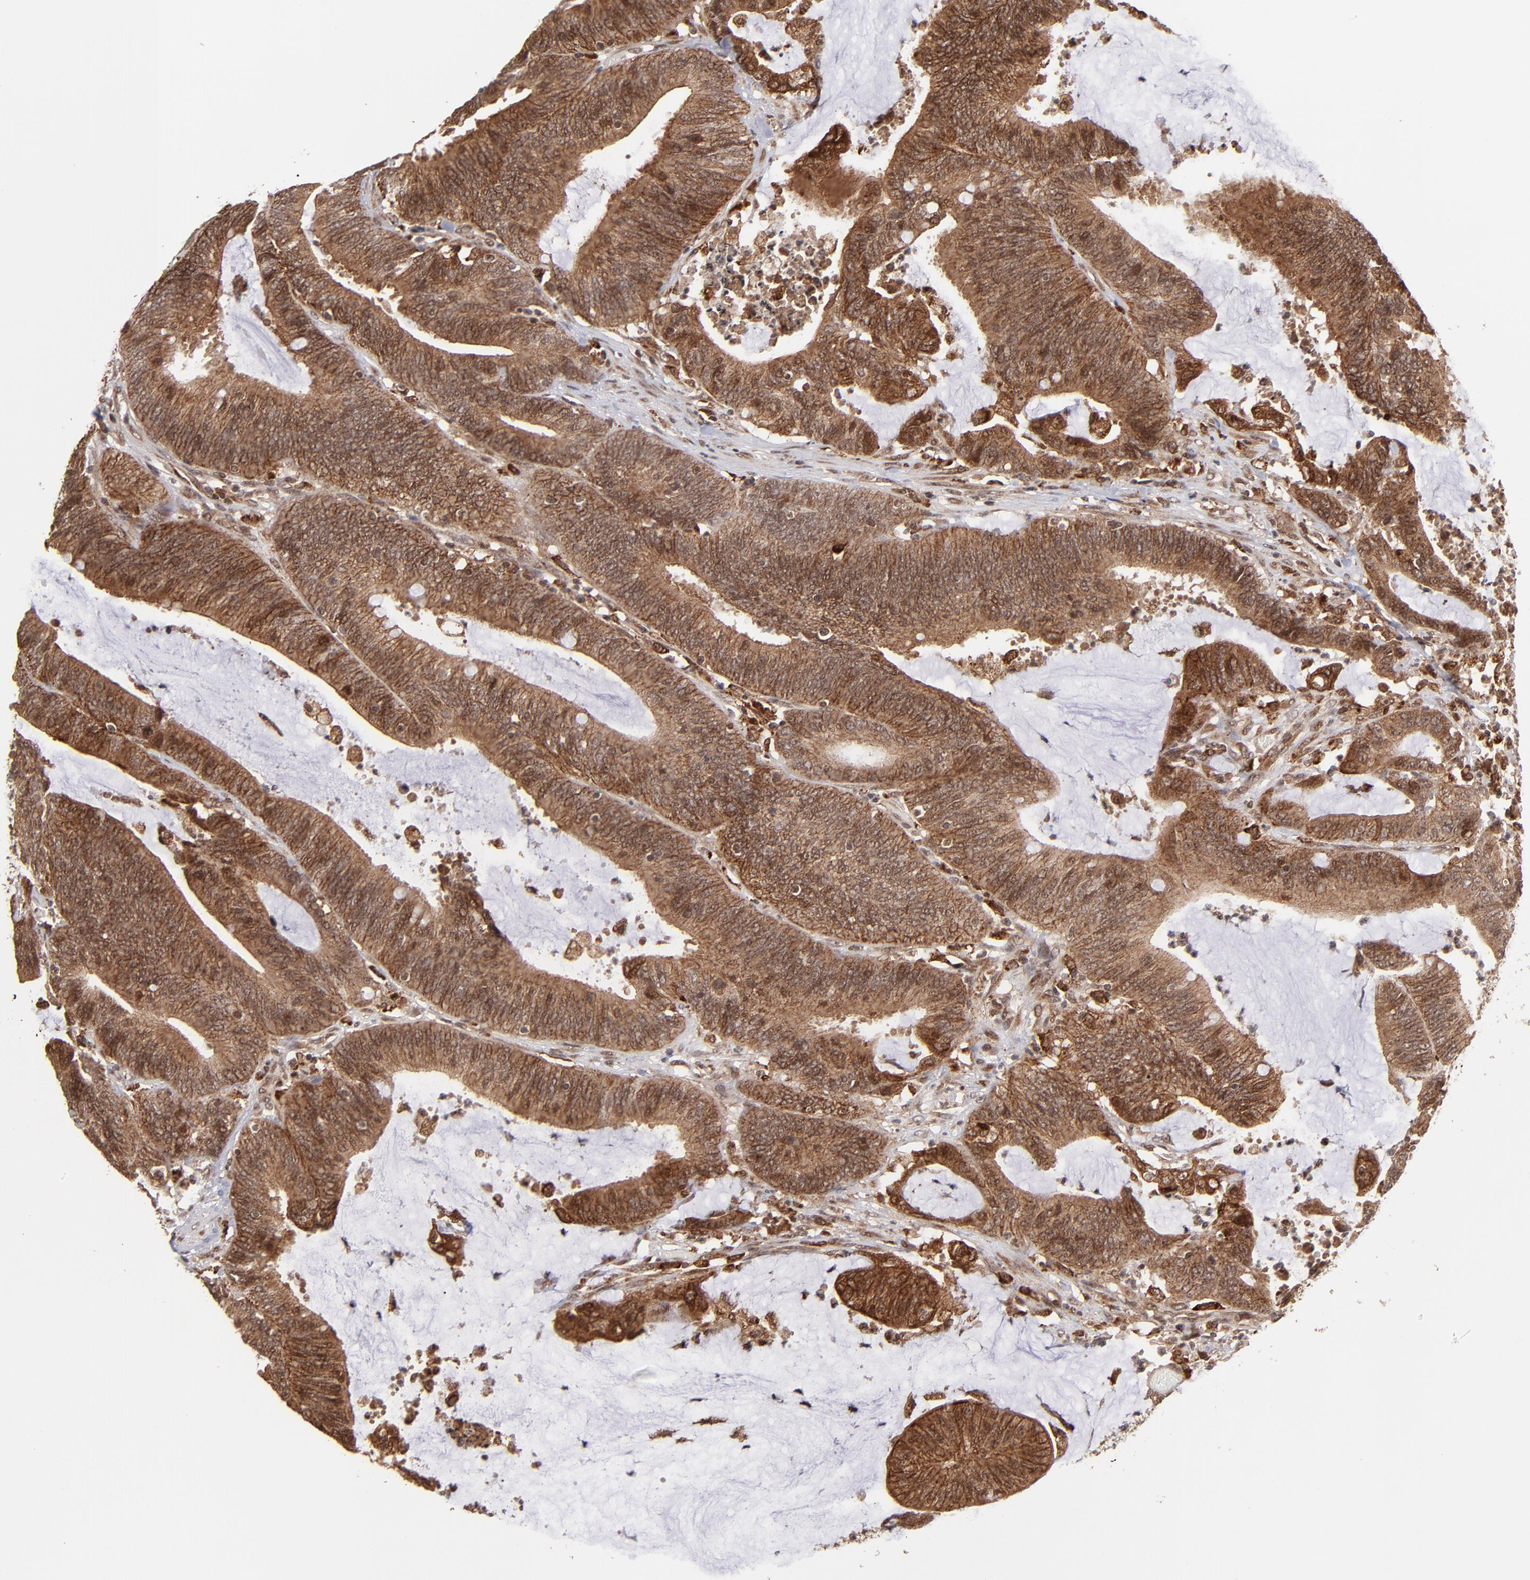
{"staining": {"intensity": "strong", "quantity": ">75%", "location": "cytoplasmic/membranous,nuclear"}, "tissue": "colorectal cancer", "cell_type": "Tumor cells", "image_type": "cancer", "snomed": [{"axis": "morphology", "description": "Adenocarcinoma, NOS"}, {"axis": "topography", "description": "Rectum"}], "caption": "The image displays staining of colorectal cancer, revealing strong cytoplasmic/membranous and nuclear protein expression (brown color) within tumor cells. (Stains: DAB in brown, nuclei in blue, Microscopy: brightfield microscopy at high magnification).", "gene": "RGS6", "patient": {"sex": "female", "age": 66}}